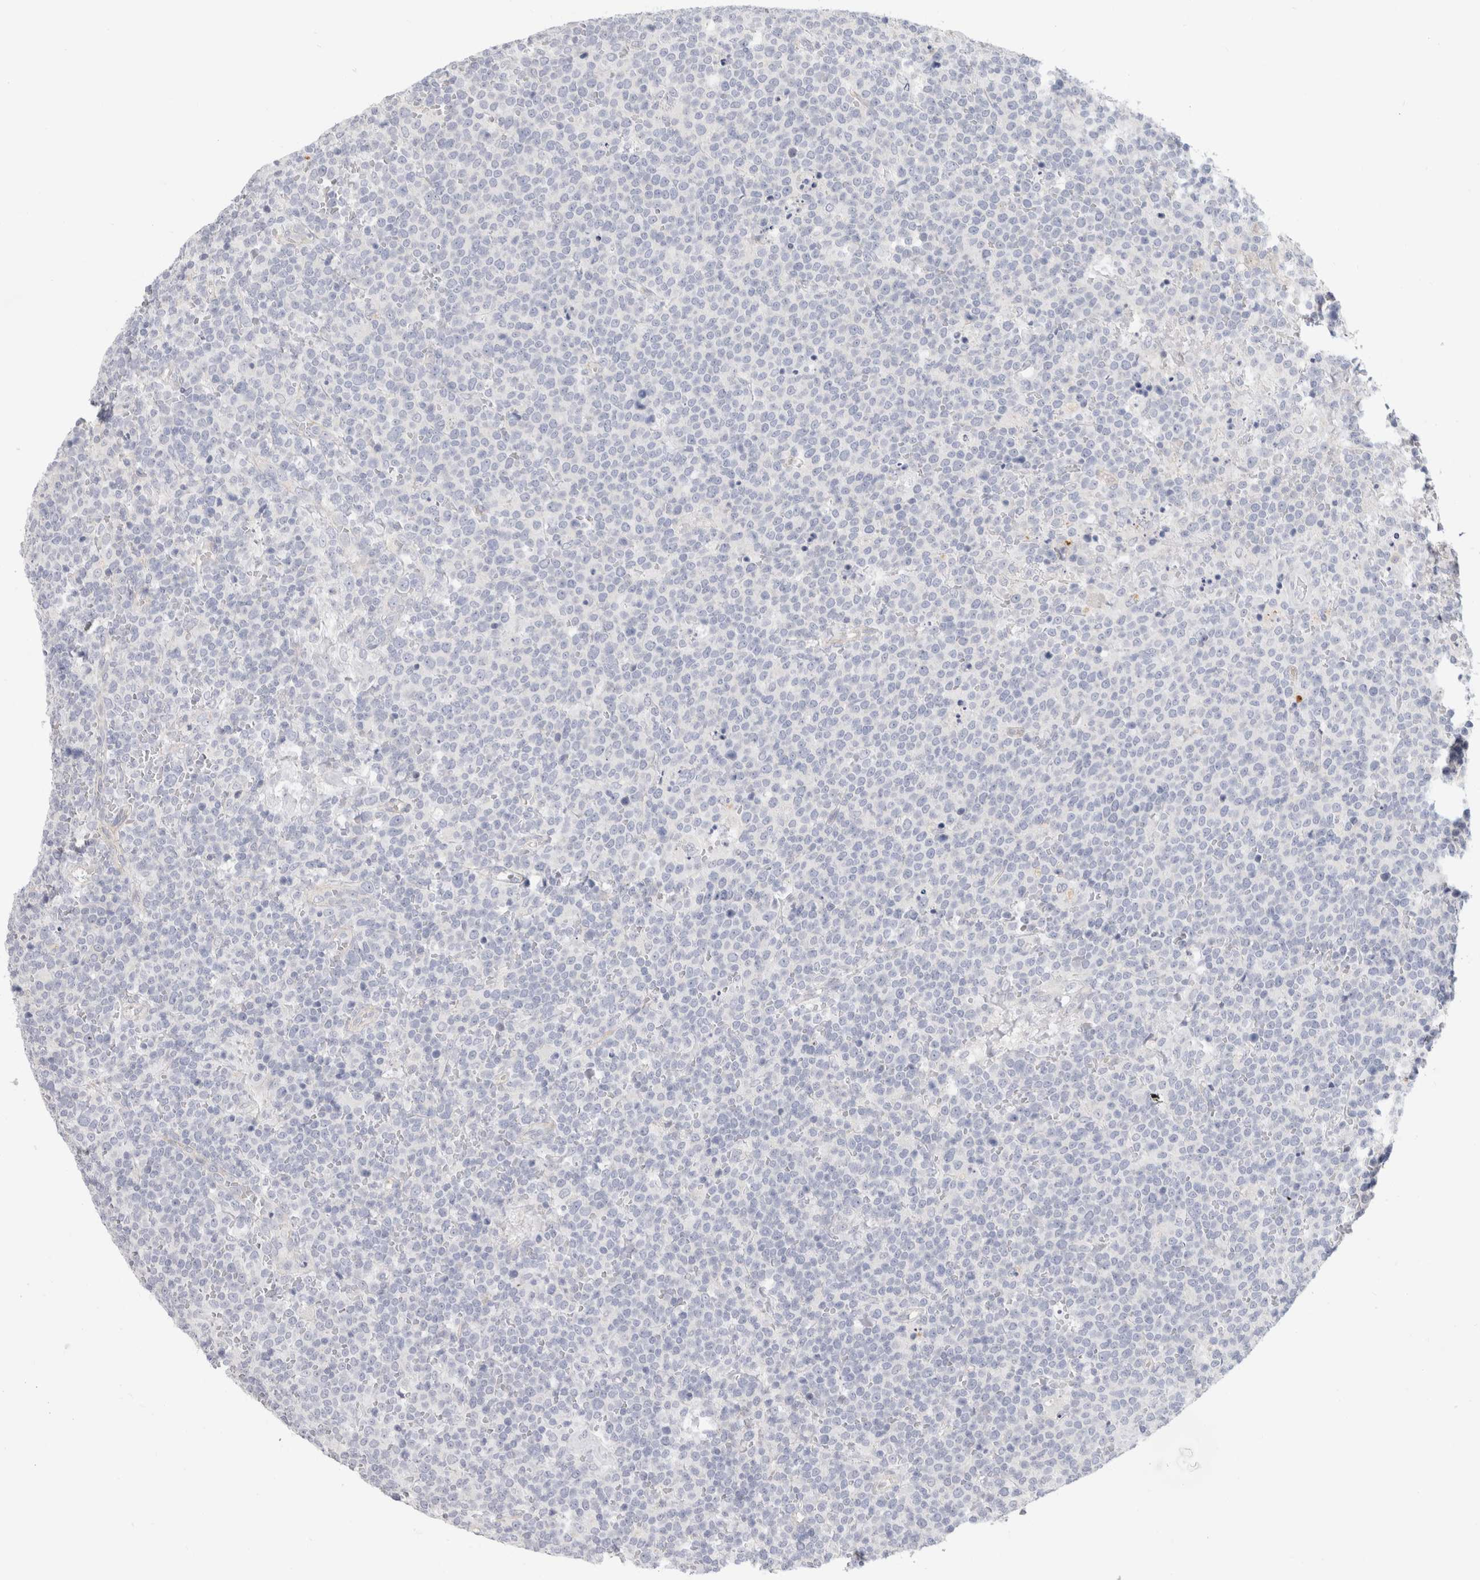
{"staining": {"intensity": "negative", "quantity": "none", "location": "none"}, "tissue": "lymphoma", "cell_type": "Tumor cells", "image_type": "cancer", "snomed": [{"axis": "morphology", "description": "Malignant lymphoma, non-Hodgkin's type, High grade"}, {"axis": "topography", "description": "Lymph node"}], "caption": "High power microscopy histopathology image of an IHC histopathology image of lymphoma, revealing no significant positivity in tumor cells. (Immunohistochemistry, brightfield microscopy, high magnification).", "gene": "AFP", "patient": {"sex": "male", "age": 61}}